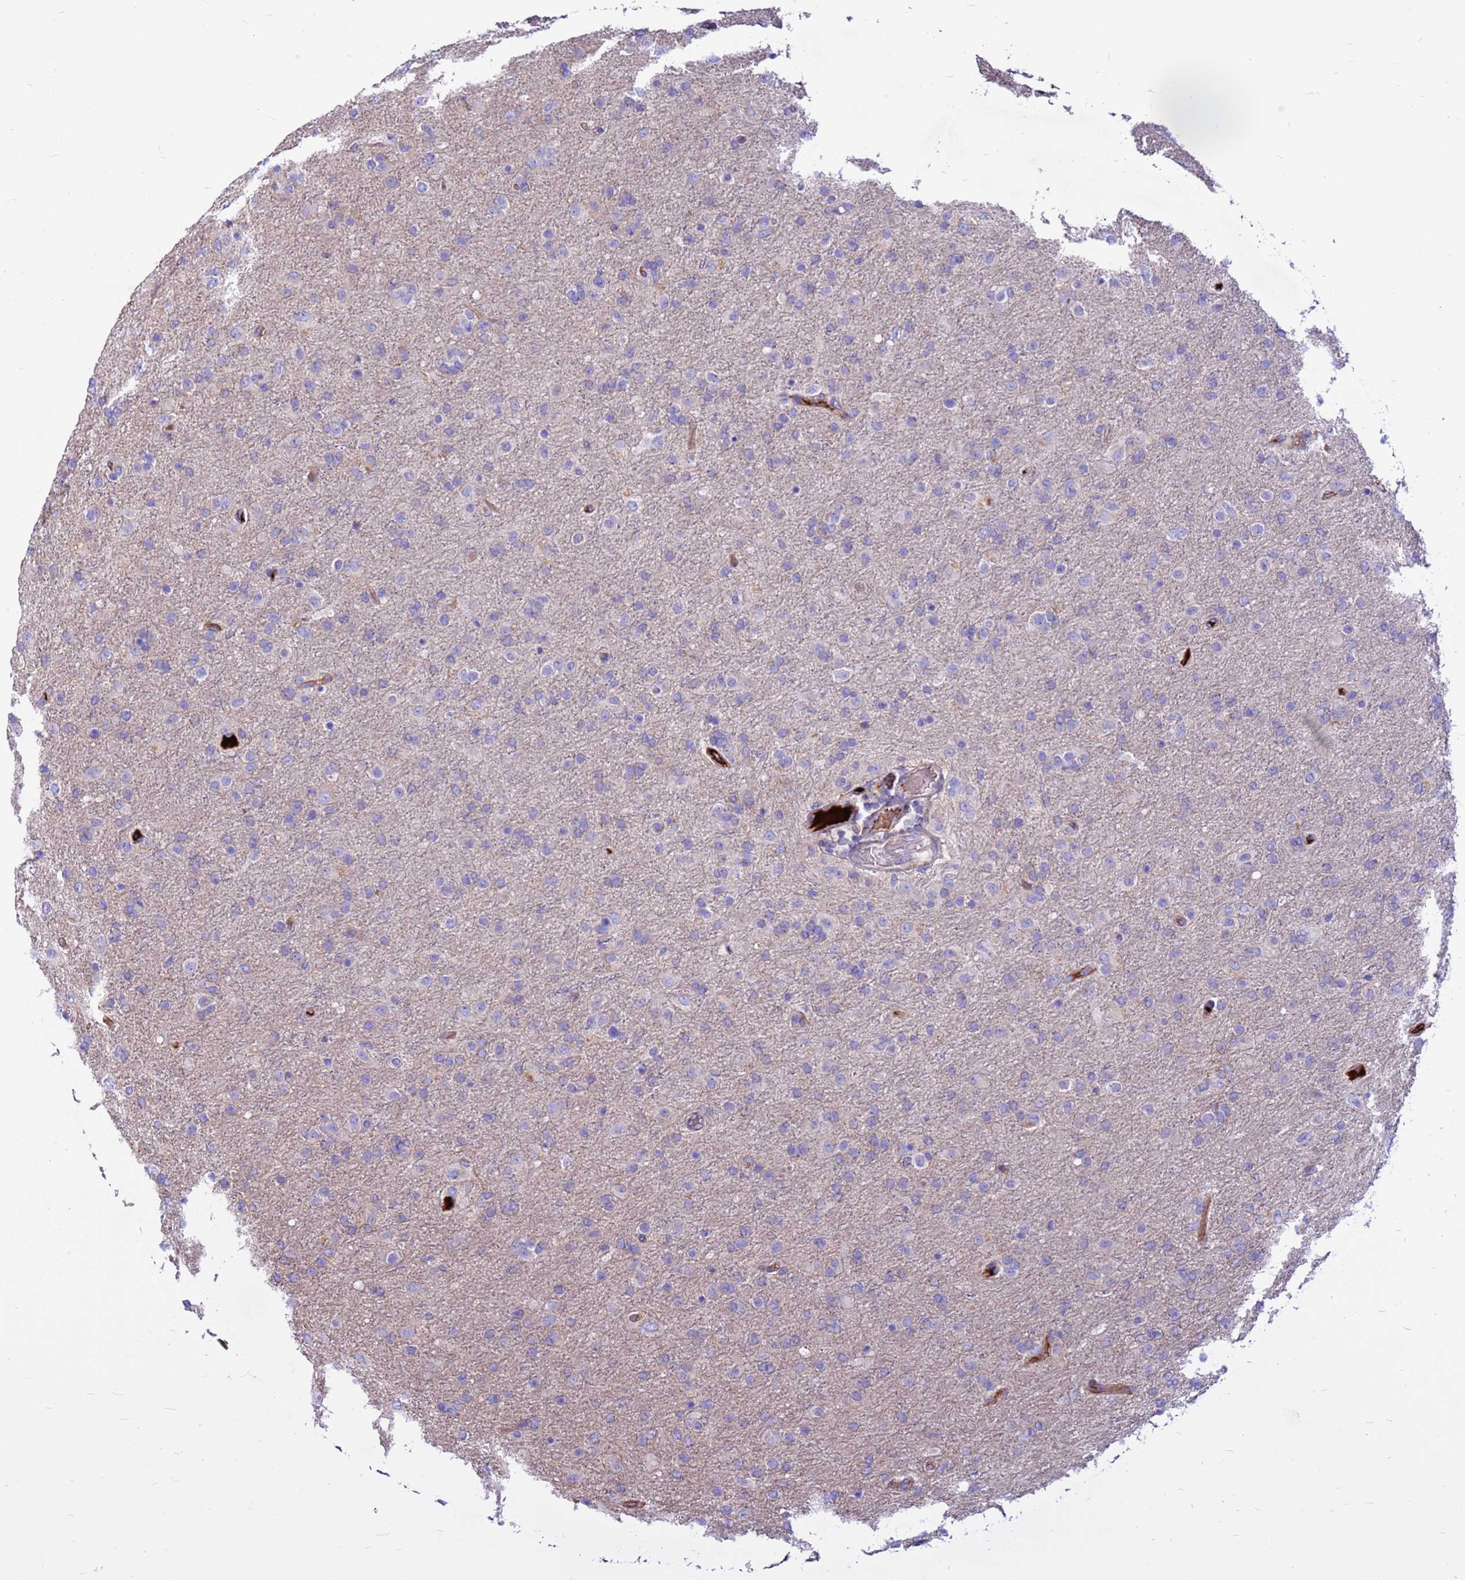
{"staining": {"intensity": "negative", "quantity": "none", "location": "none"}, "tissue": "glioma", "cell_type": "Tumor cells", "image_type": "cancer", "snomed": [{"axis": "morphology", "description": "Glioma, malignant, Low grade"}, {"axis": "topography", "description": "Brain"}], "caption": "Immunohistochemistry histopathology image of human malignant glioma (low-grade) stained for a protein (brown), which exhibits no positivity in tumor cells.", "gene": "CRHBP", "patient": {"sex": "male", "age": 65}}